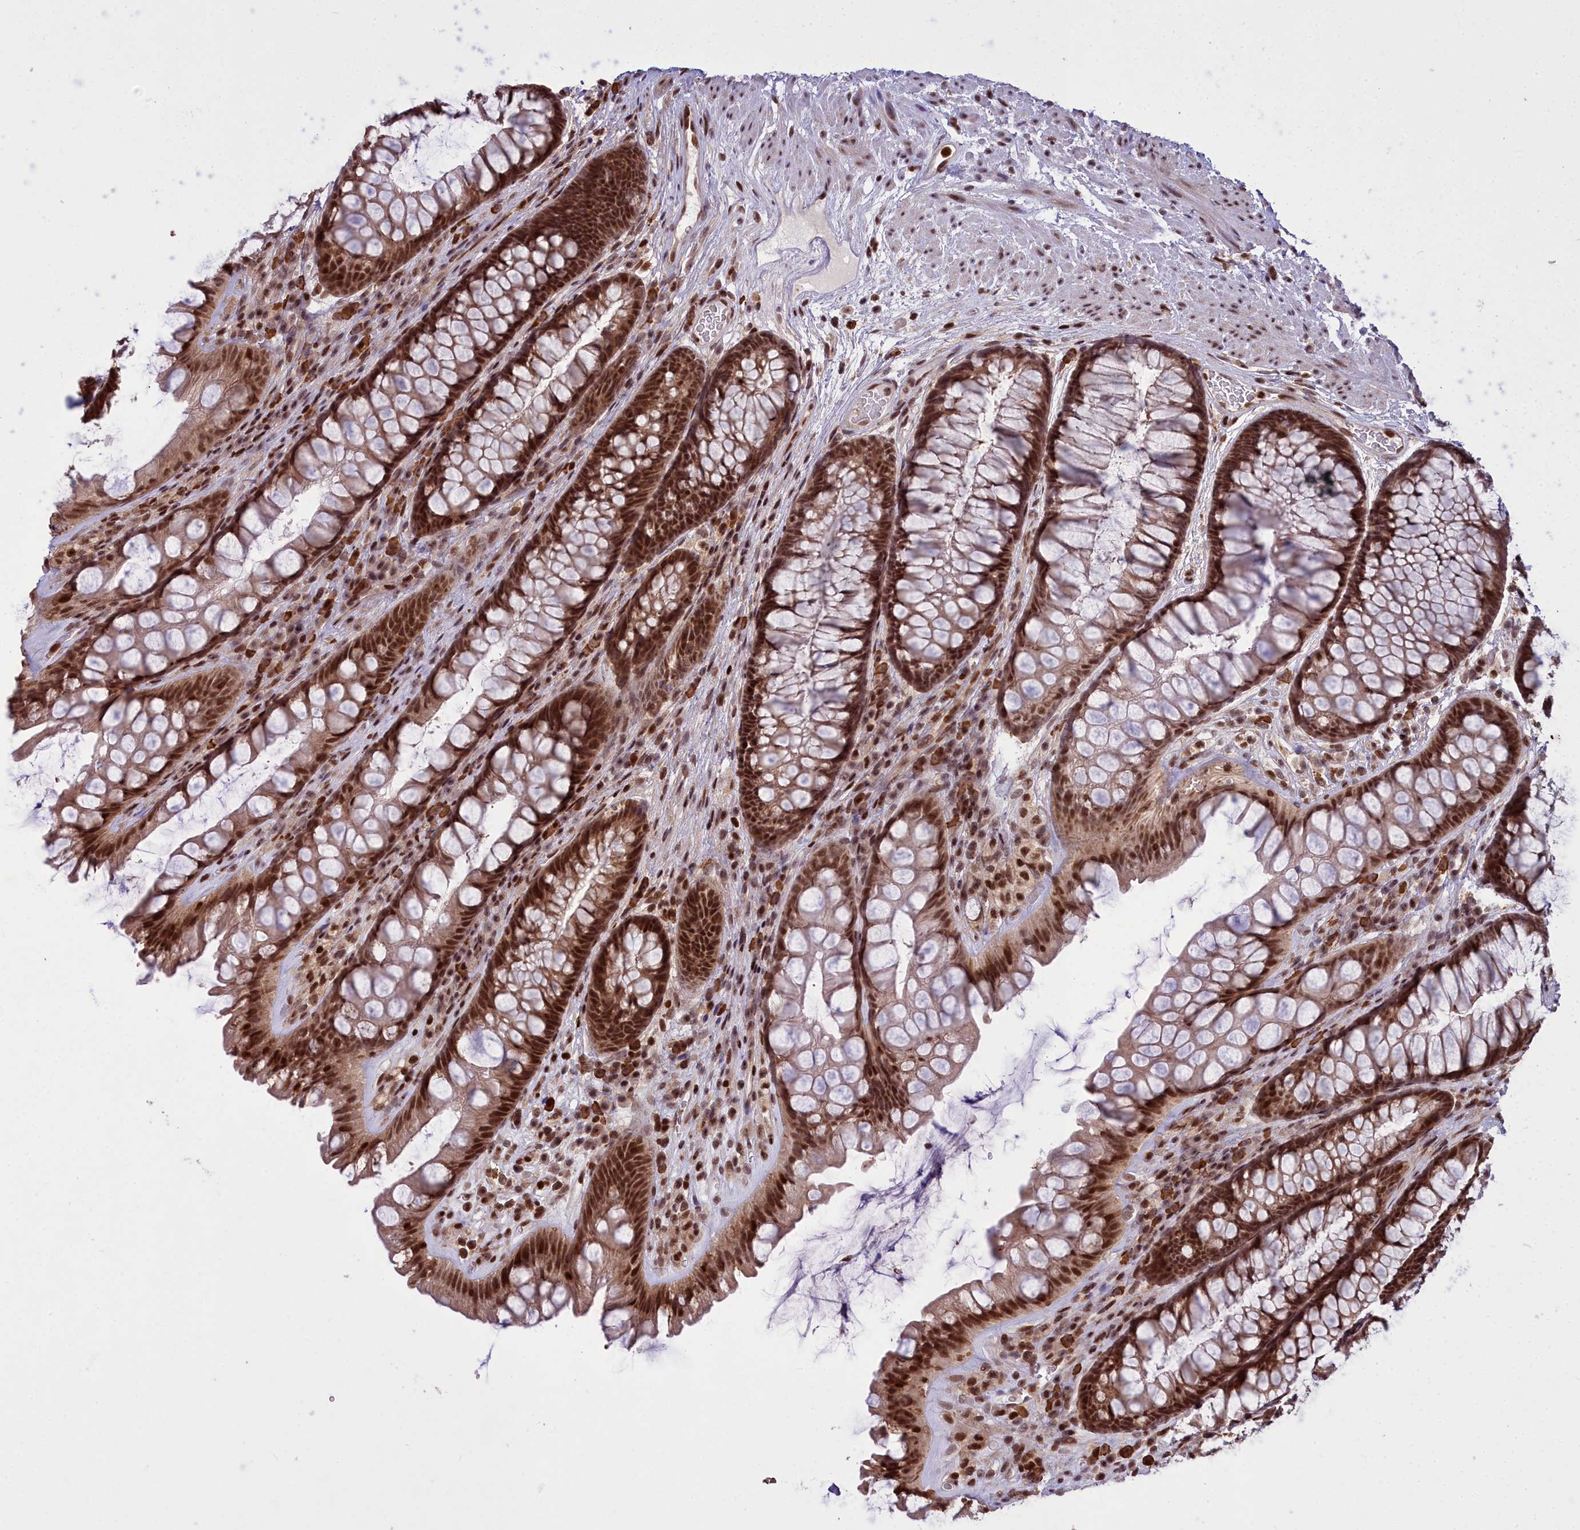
{"staining": {"intensity": "strong", "quantity": ">75%", "location": "nuclear"}, "tissue": "rectum", "cell_type": "Glandular cells", "image_type": "normal", "snomed": [{"axis": "morphology", "description": "Normal tissue, NOS"}, {"axis": "topography", "description": "Rectum"}], "caption": "Immunohistochemistry (IHC) image of normal rectum: rectum stained using immunohistochemistry (IHC) reveals high levels of strong protein expression localized specifically in the nuclear of glandular cells, appearing as a nuclear brown color.", "gene": "GMEB1", "patient": {"sex": "male", "age": 74}}